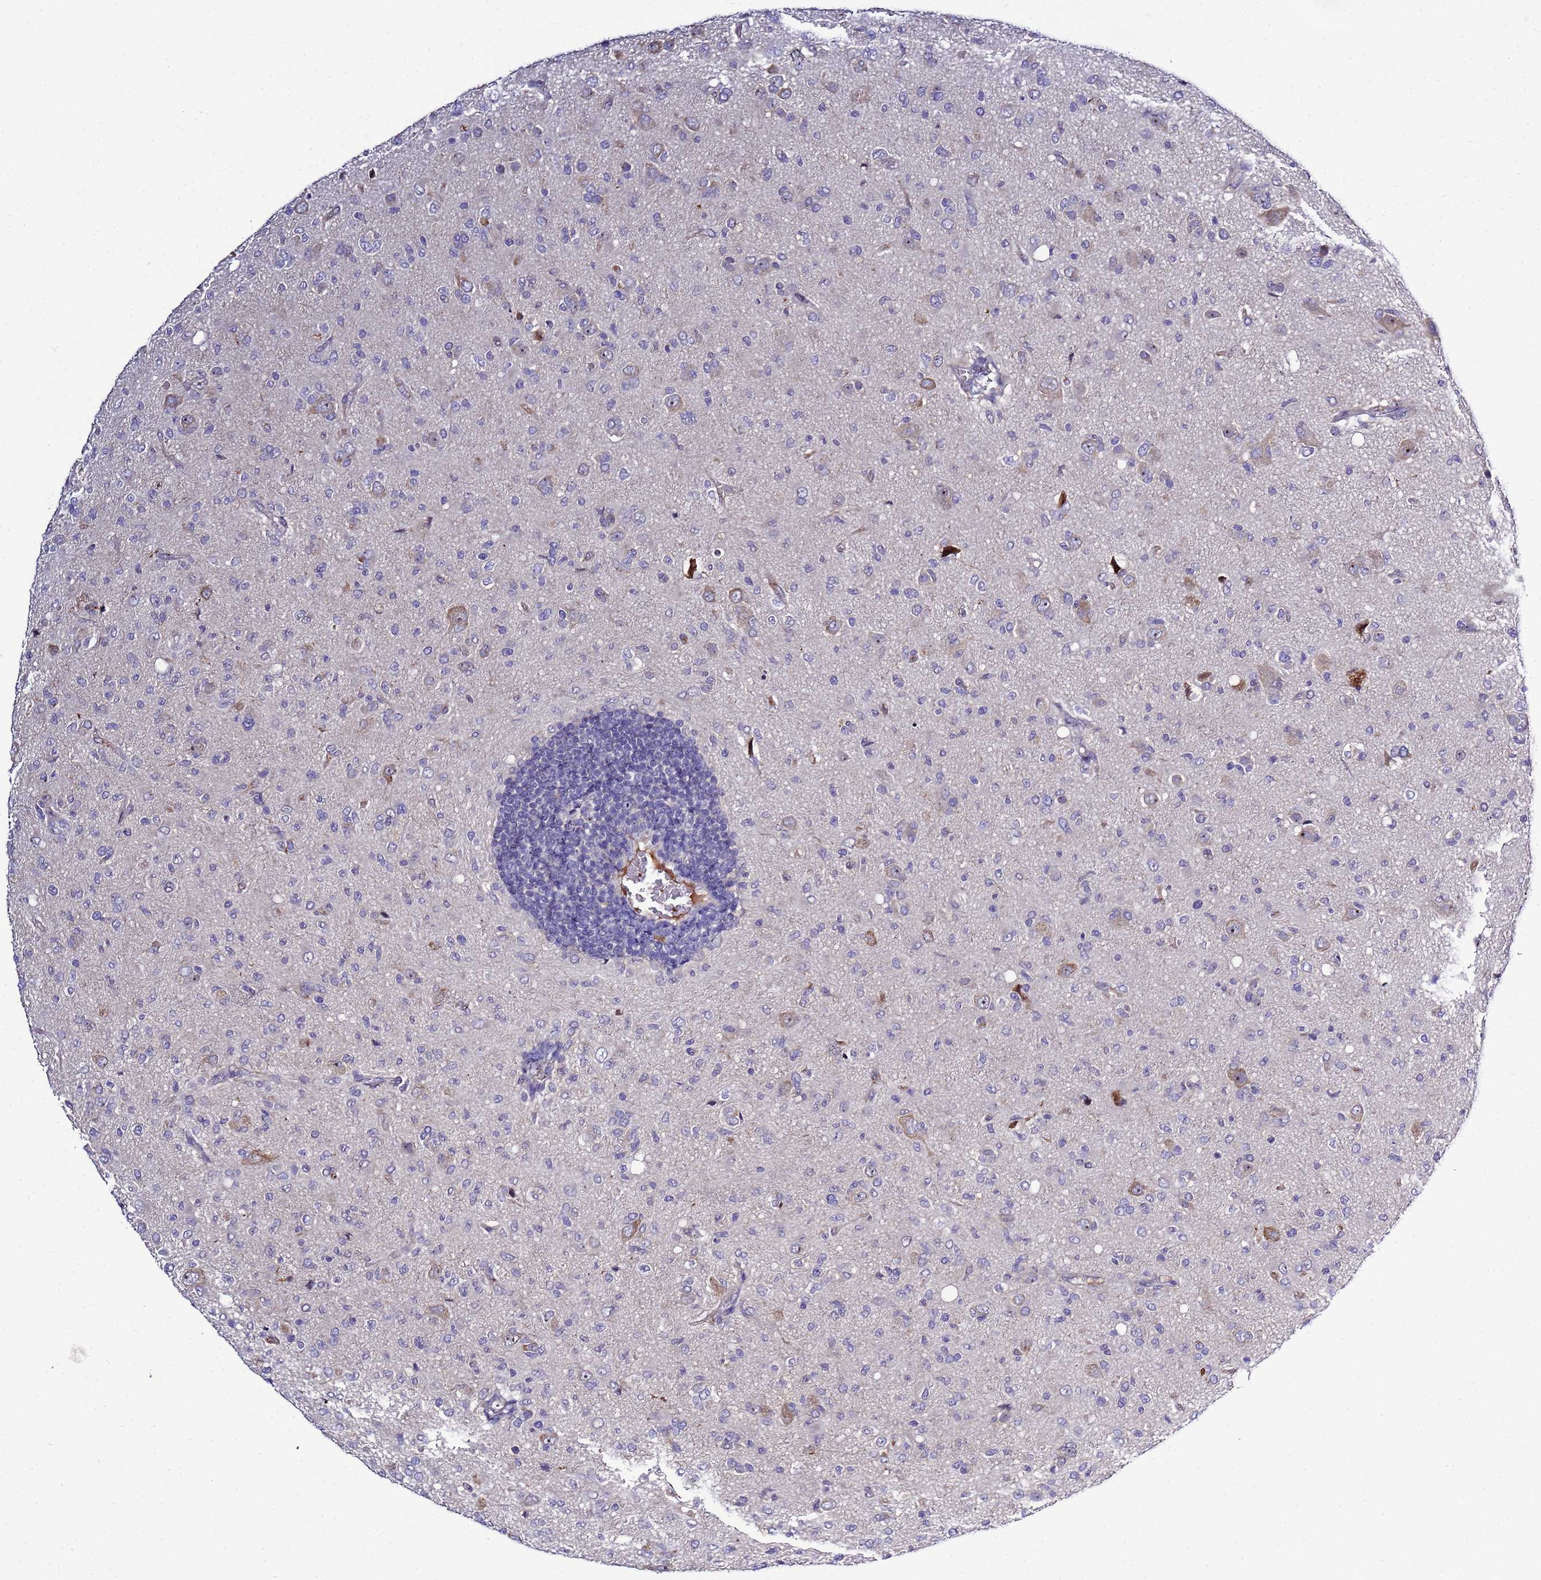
{"staining": {"intensity": "negative", "quantity": "none", "location": "none"}, "tissue": "glioma", "cell_type": "Tumor cells", "image_type": "cancer", "snomed": [{"axis": "morphology", "description": "Glioma, malignant, High grade"}, {"axis": "topography", "description": "Brain"}], "caption": "This is an immunohistochemistry (IHC) image of glioma. There is no staining in tumor cells.", "gene": "NOL8", "patient": {"sex": "female", "age": 57}}